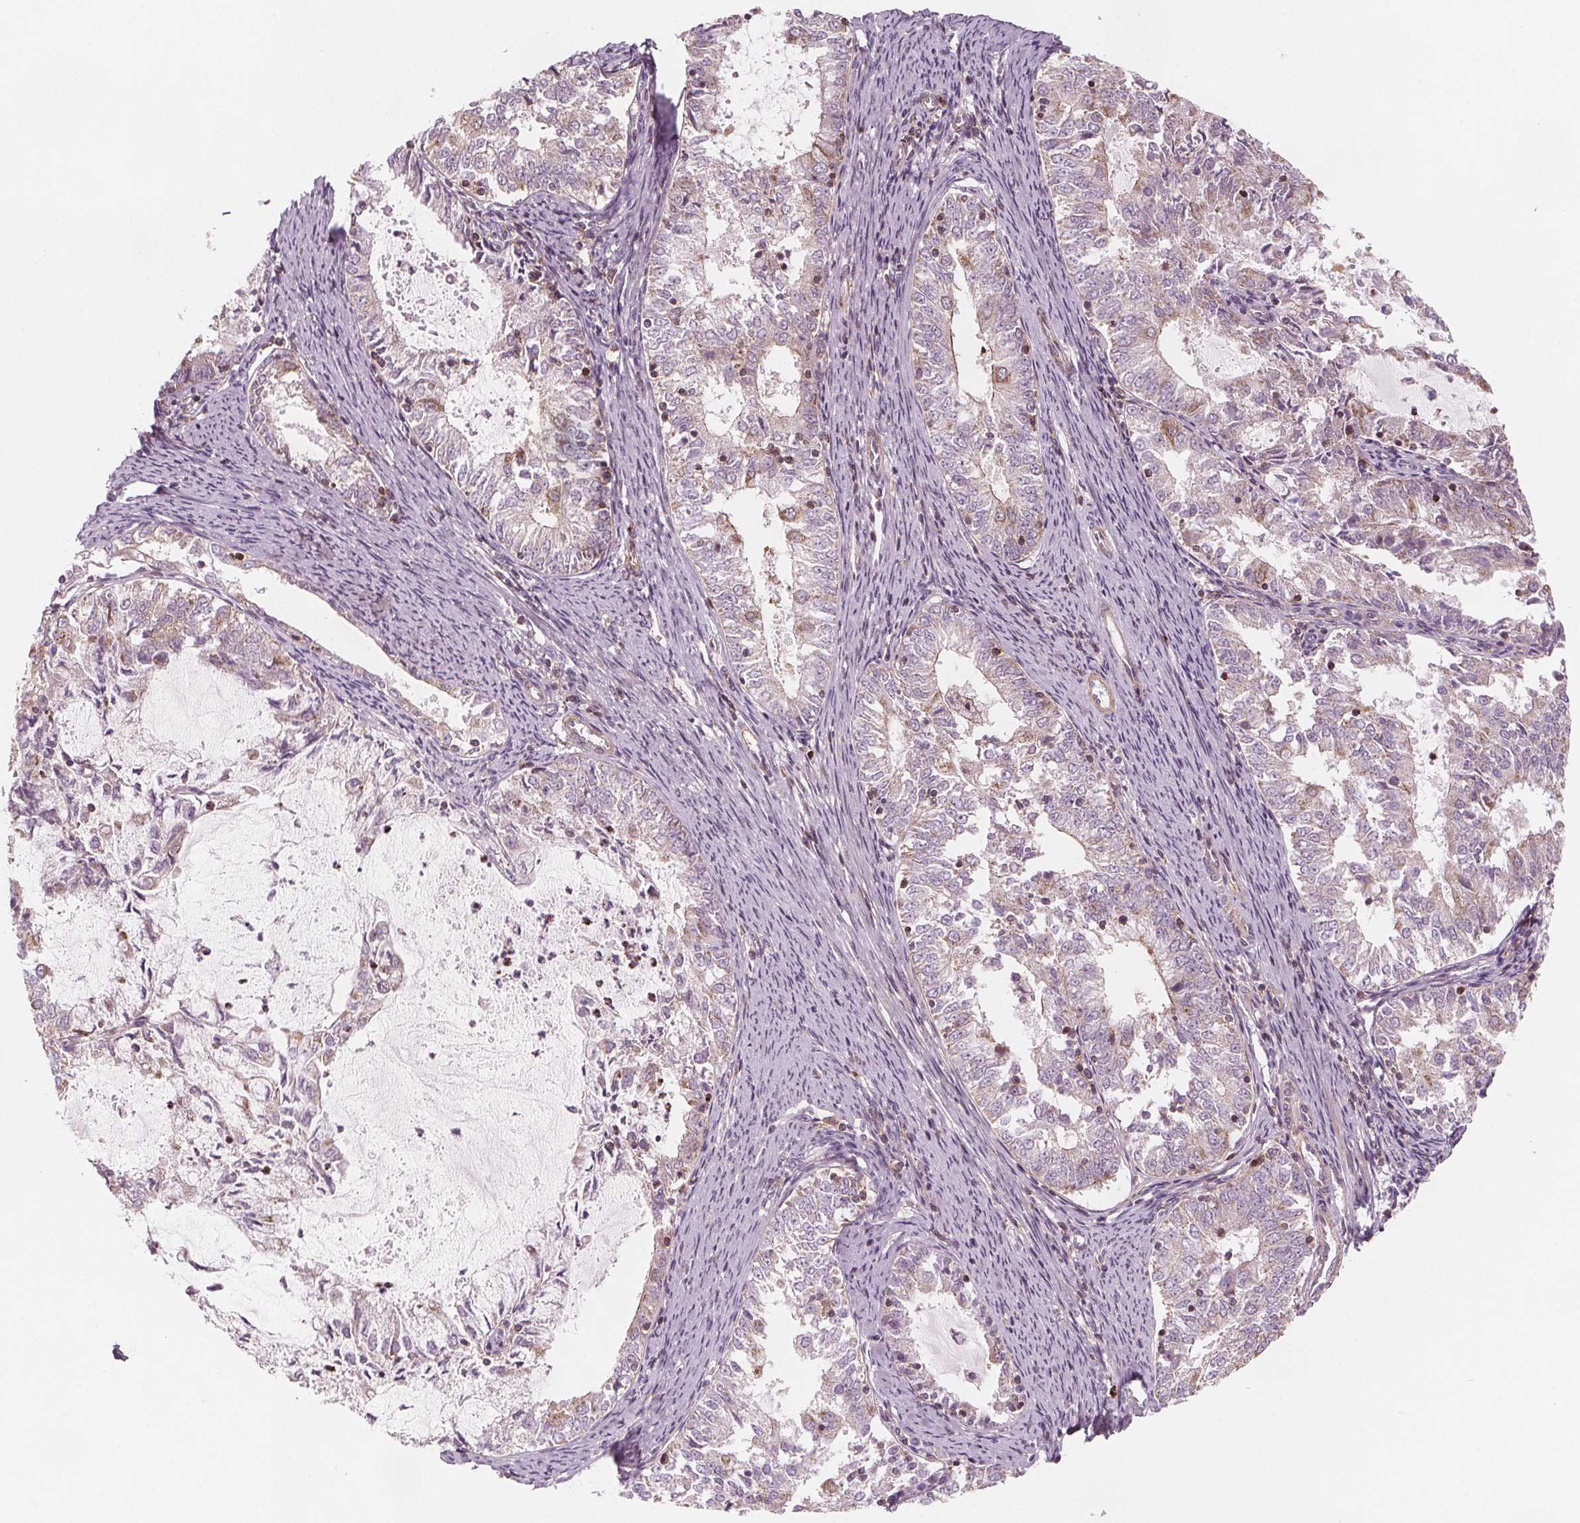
{"staining": {"intensity": "moderate", "quantity": "<25%", "location": "cytoplasmic/membranous"}, "tissue": "endometrial cancer", "cell_type": "Tumor cells", "image_type": "cancer", "snomed": [{"axis": "morphology", "description": "Adenocarcinoma, NOS"}, {"axis": "topography", "description": "Endometrium"}], "caption": "Immunohistochemical staining of human endometrial cancer (adenocarcinoma) reveals moderate cytoplasmic/membranous protein expression in approximately <25% of tumor cells.", "gene": "ADAM33", "patient": {"sex": "female", "age": 57}}